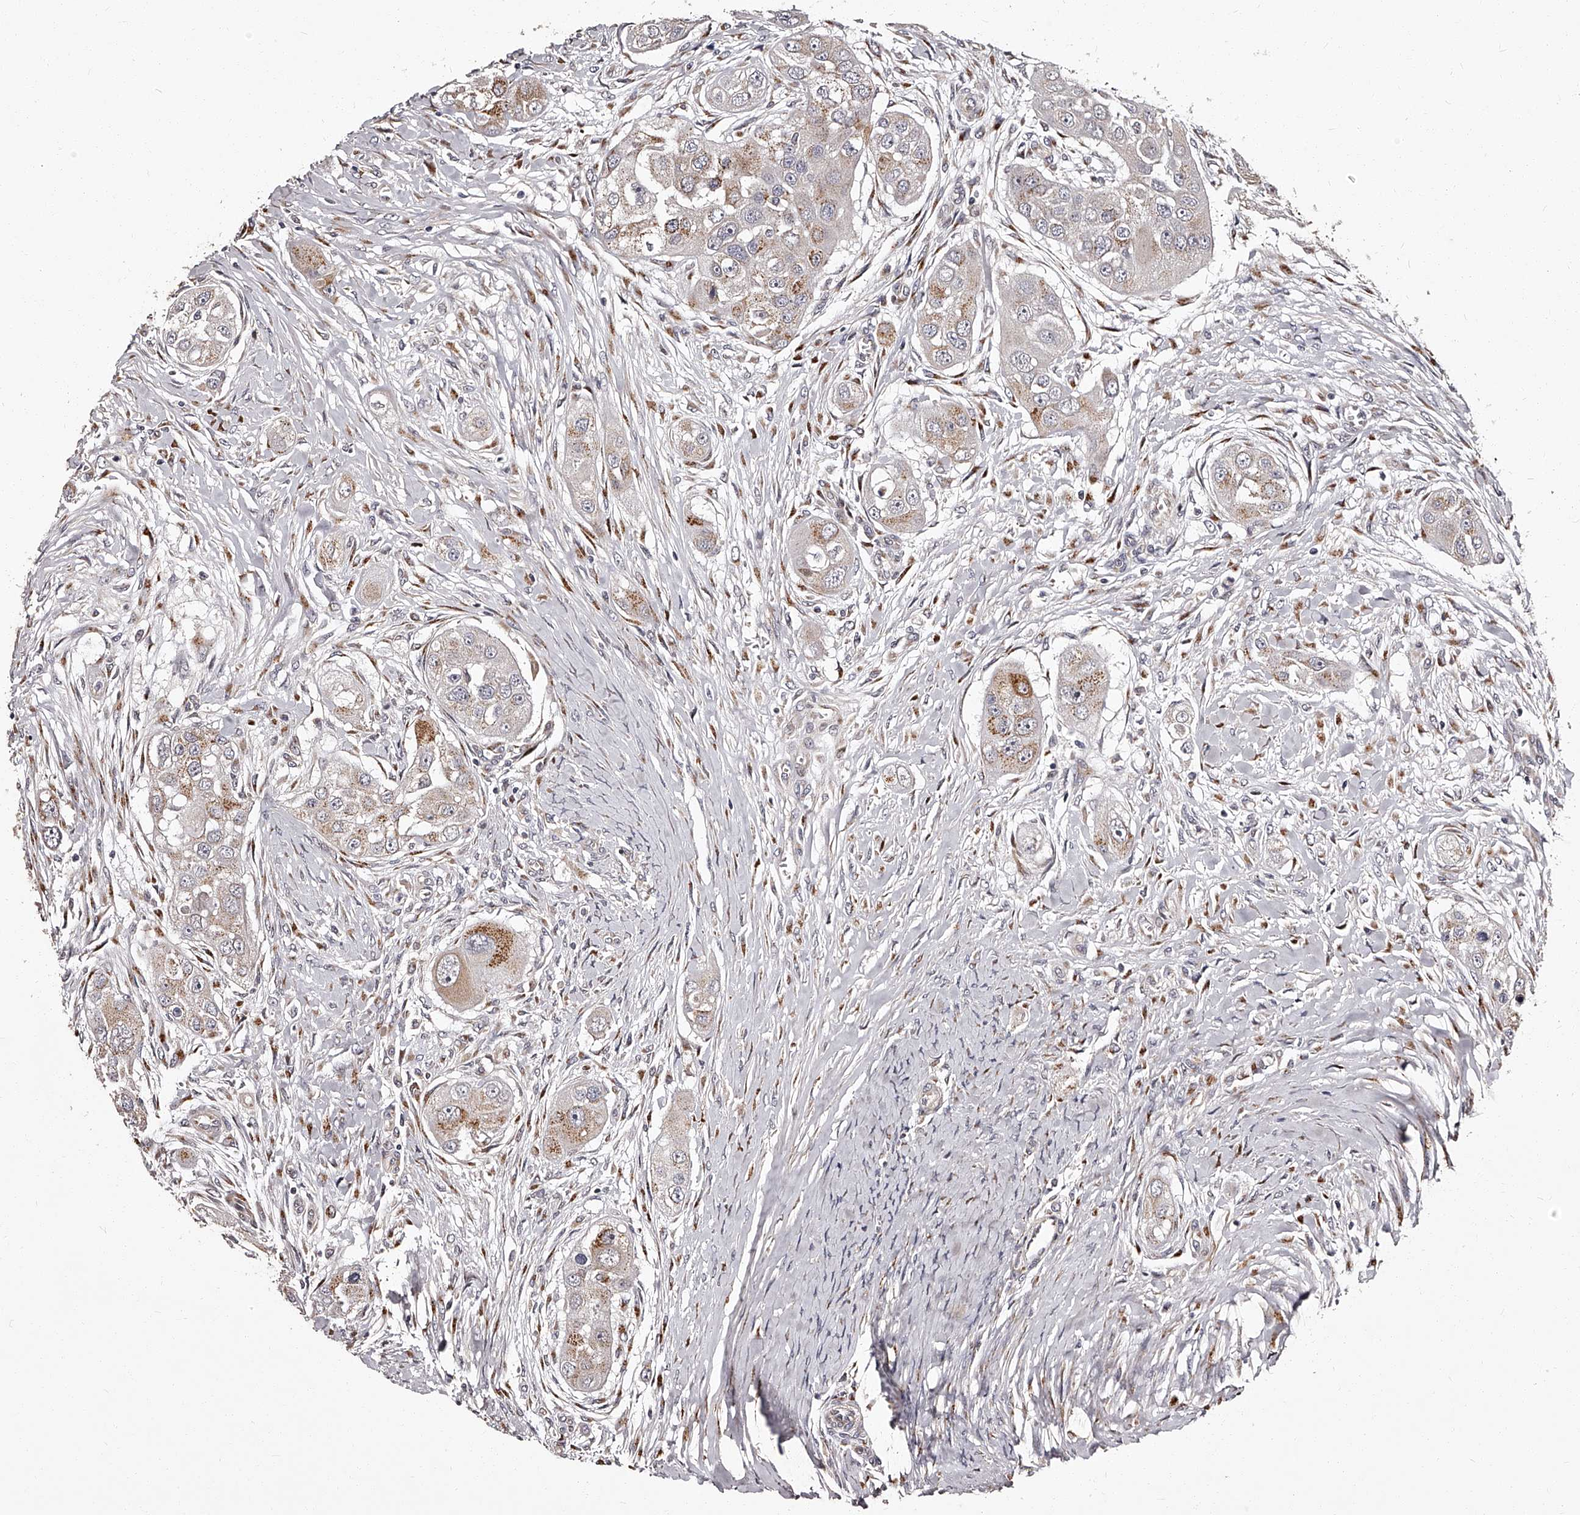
{"staining": {"intensity": "moderate", "quantity": "25%-75%", "location": "cytoplasmic/membranous"}, "tissue": "head and neck cancer", "cell_type": "Tumor cells", "image_type": "cancer", "snomed": [{"axis": "morphology", "description": "Normal tissue, NOS"}, {"axis": "morphology", "description": "Squamous cell carcinoma, NOS"}, {"axis": "topography", "description": "Skeletal muscle"}, {"axis": "topography", "description": "Head-Neck"}], "caption": "This photomicrograph reveals IHC staining of human head and neck cancer (squamous cell carcinoma), with medium moderate cytoplasmic/membranous positivity in approximately 25%-75% of tumor cells.", "gene": "RSC1A1", "patient": {"sex": "male", "age": 51}}